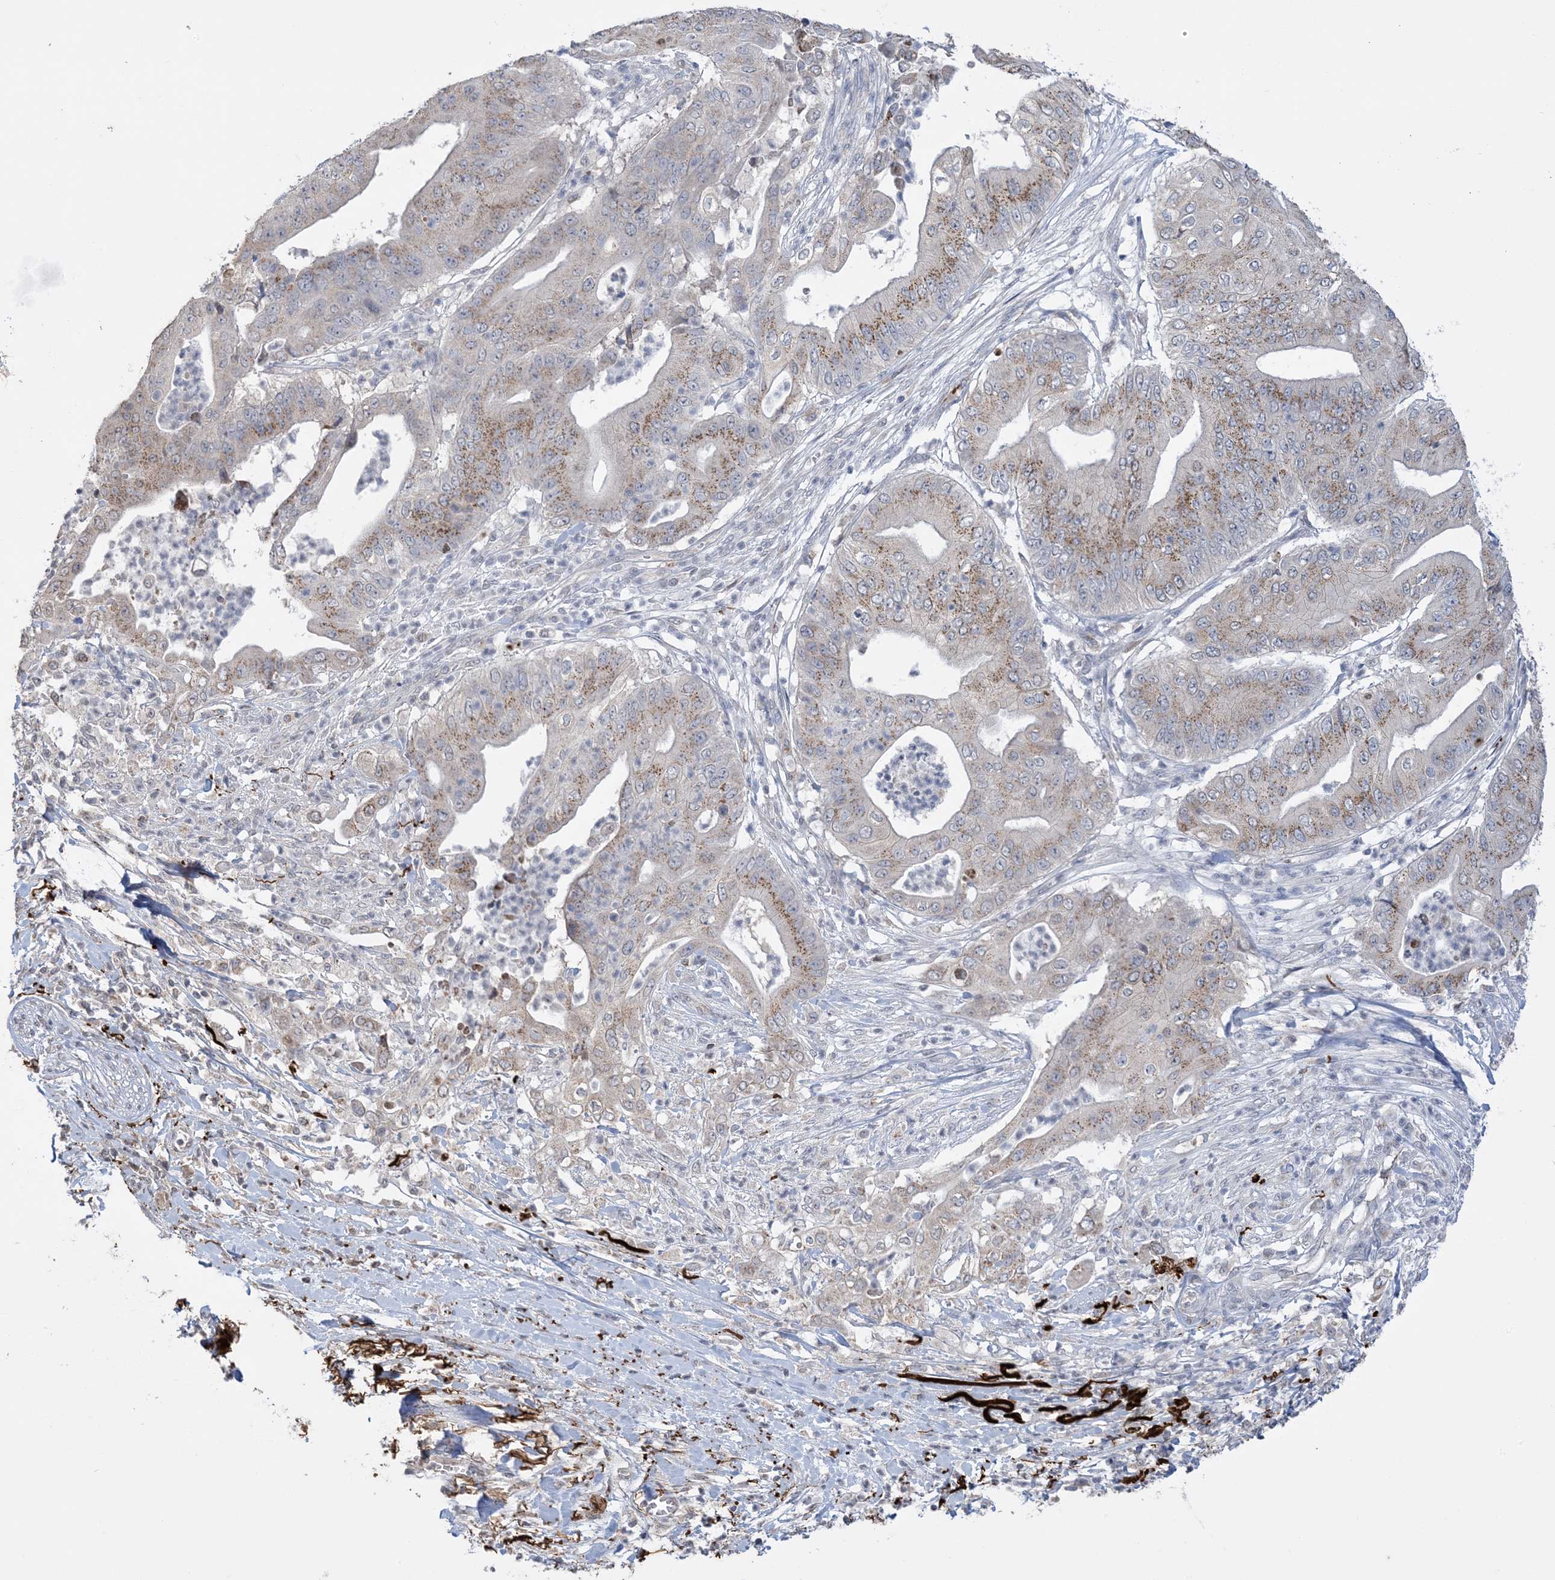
{"staining": {"intensity": "moderate", "quantity": ">75%", "location": "cytoplasmic/membranous"}, "tissue": "pancreatic cancer", "cell_type": "Tumor cells", "image_type": "cancer", "snomed": [{"axis": "morphology", "description": "Adenocarcinoma, NOS"}, {"axis": "topography", "description": "Pancreas"}], "caption": "Pancreatic cancer was stained to show a protein in brown. There is medium levels of moderate cytoplasmic/membranous expression in about >75% of tumor cells. Immunohistochemistry (ihc) stains the protein in brown and the nuclei are stained blue.", "gene": "XRN1", "patient": {"sex": "female", "age": 77}}